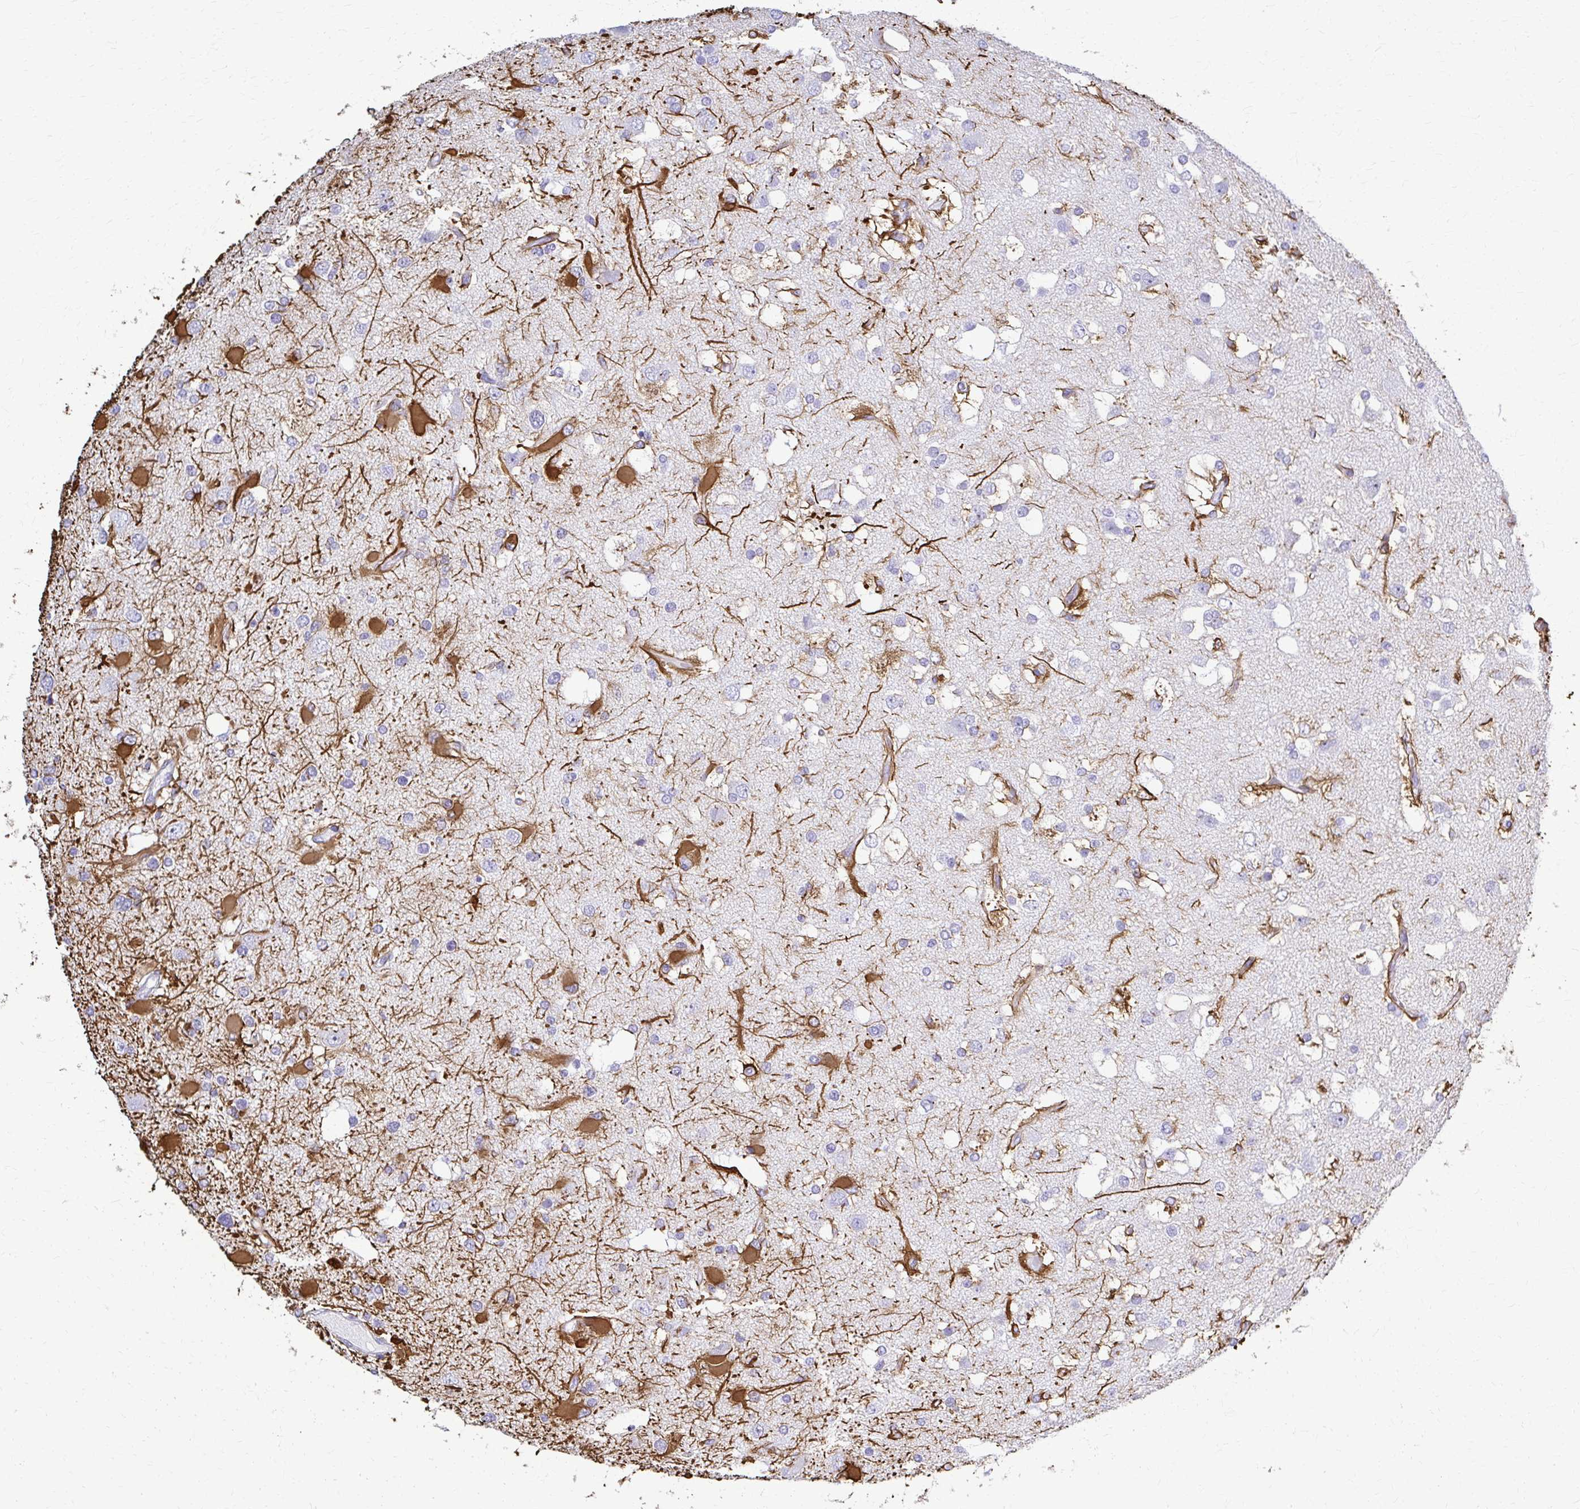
{"staining": {"intensity": "moderate", "quantity": "<25%", "location": "cytoplasmic/membranous"}, "tissue": "glioma", "cell_type": "Tumor cells", "image_type": "cancer", "snomed": [{"axis": "morphology", "description": "Glioma, malignant, High grade"}, {"axis": "topography", "description": "Brain"}], "caption": "Glioma was stained to show a protein in brown. There is low levels of moderate cytoplasmic/membranous staining in about <25% of tumor cells.", "gene": "GFAP", "patient": {"sex": "male", "age": 53}}